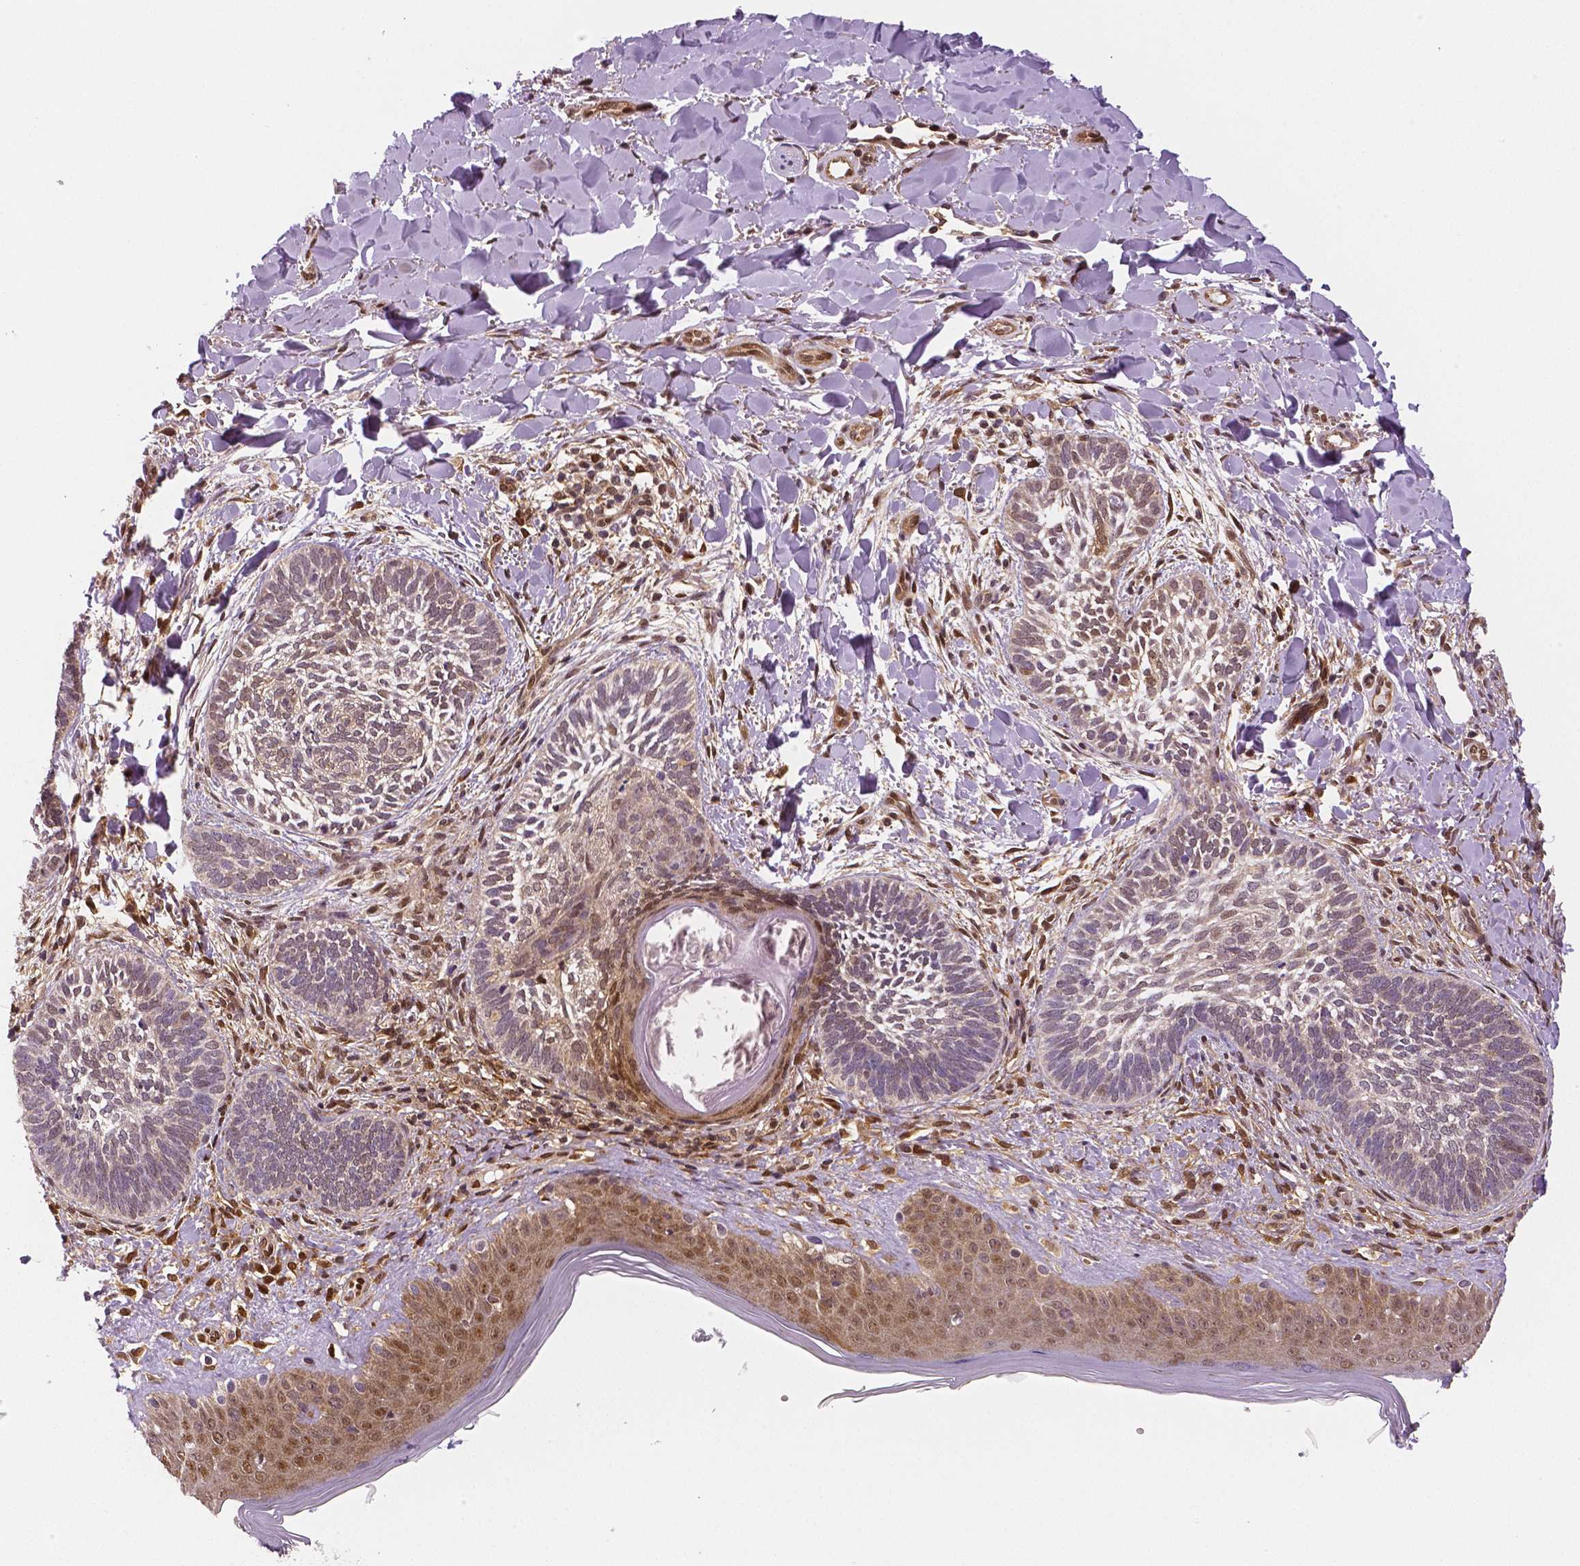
{"staining": {"intensity": "moderate", "quantity": "<25%", "location": "cytoplasmic/membranous,nuclear"}, "tissue": "skin cancer", "cell_type": "Tumor cells", "image_type": "cancer", "snomed": [{"axis": "morphology", "description": "Normal tissue, NOS"}, {"axis": "morphology", "description": "Basal cell carcinoma"}, {"axis": "topography", "description": "Skin"}], "caption": "This is a histology image of IHC staining of skin cancer, which shows moderate staining in the cytoplasmic/membranous and nuclear of tumor cells.", "gene": "STAT3", "patient": {"sex": "male", "age": 46}}